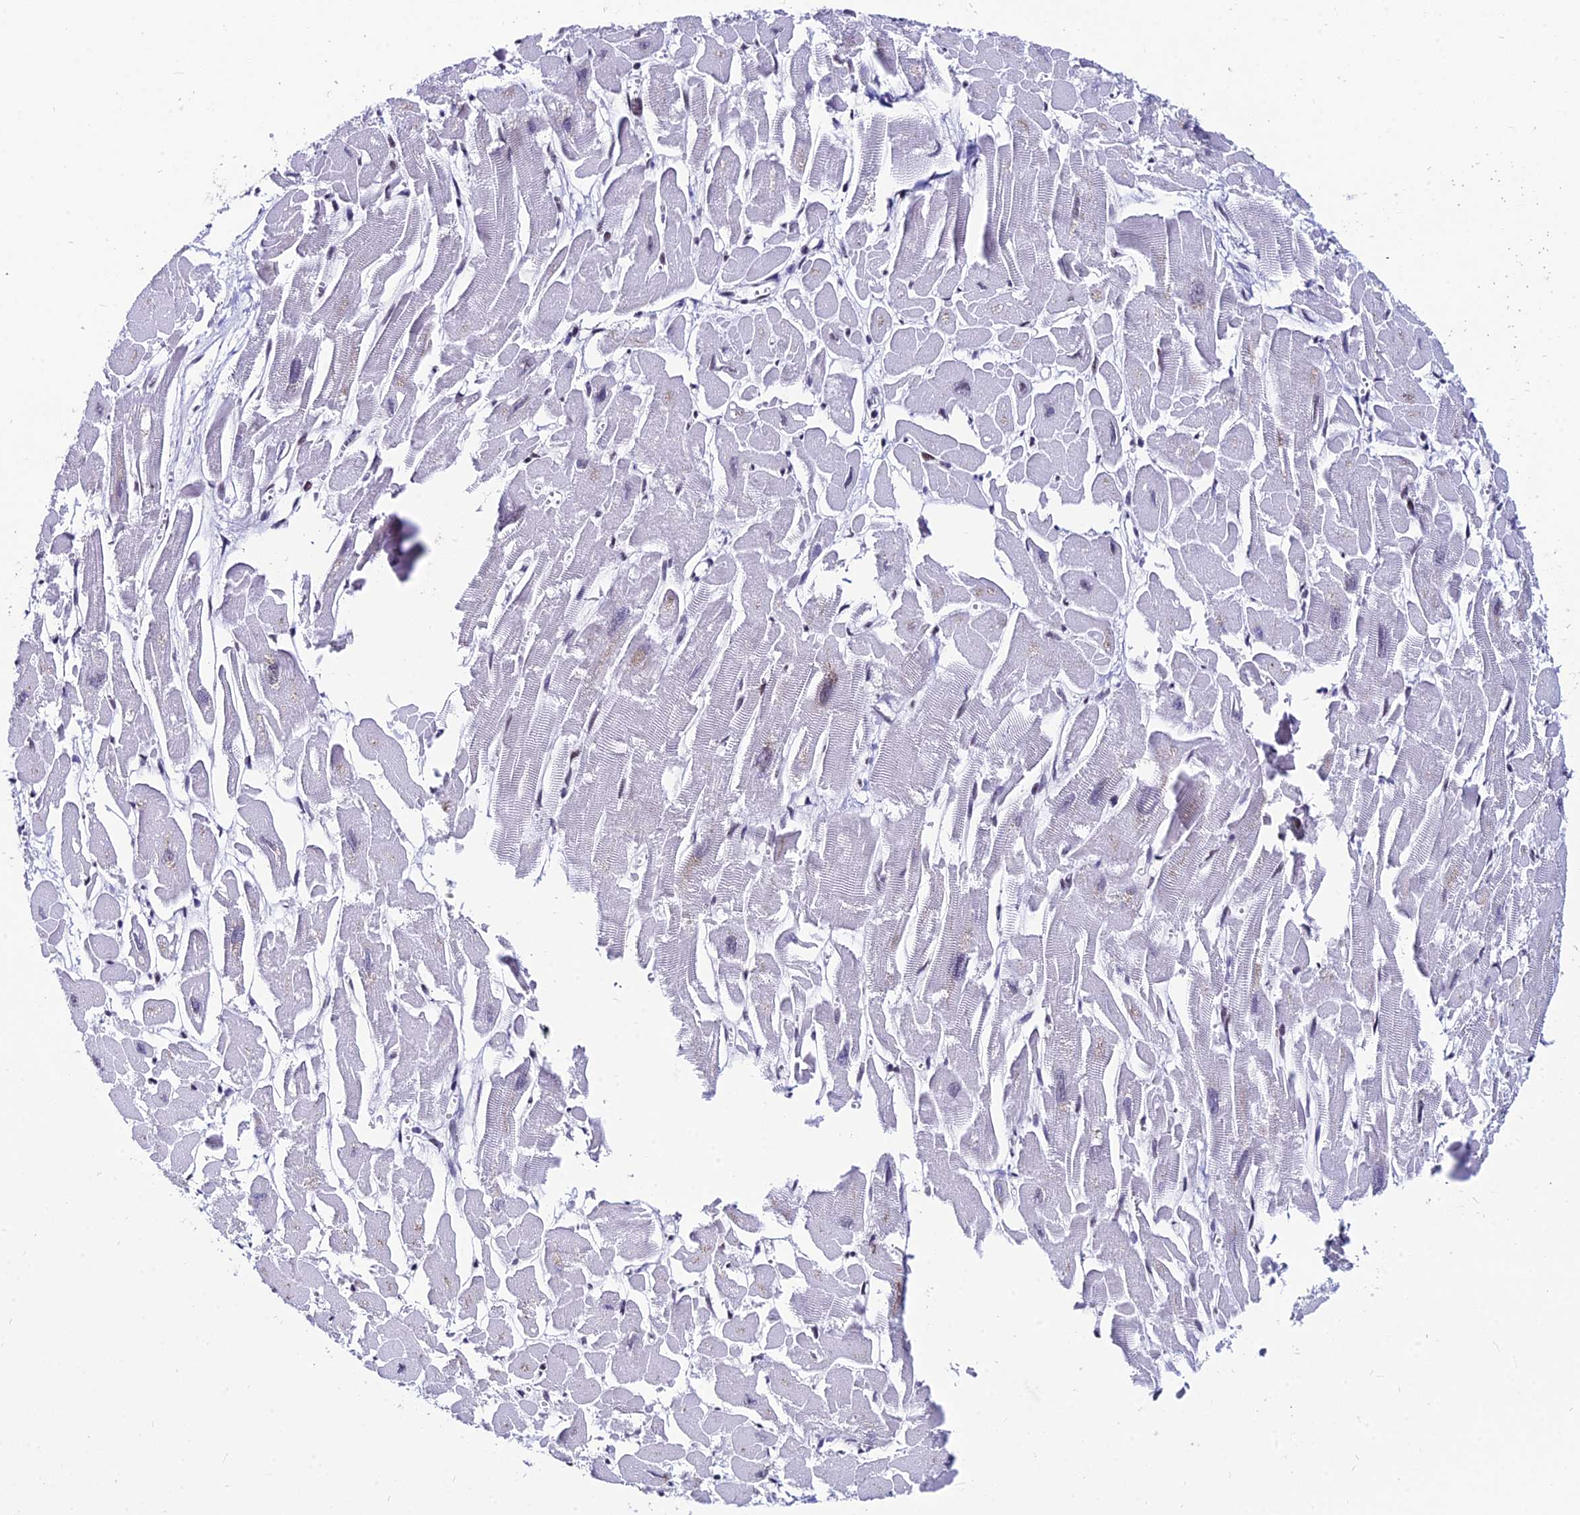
{"staining": {"intensity": "strong", "quantity": "<25%", "location": "nuclear"}, "tissue": "heart muscle", "cell_type": "Cardiomyocytes", "image_type": "normal", "snomed": [{"axis": "morphology", "description": "Normal tissue, NOS"}, {"axis": "topography", "description": "Heart"}], "caption": "Cardiomyocytes exhibit medium levels of strong nuclear staining in about <25% of cells in unremarkable heart muscle. The protein is shown in brown color, while the nuclei are stained blue.", "gene": "HNRNPH1", "patient": {"sex": "male", "age": 54}}